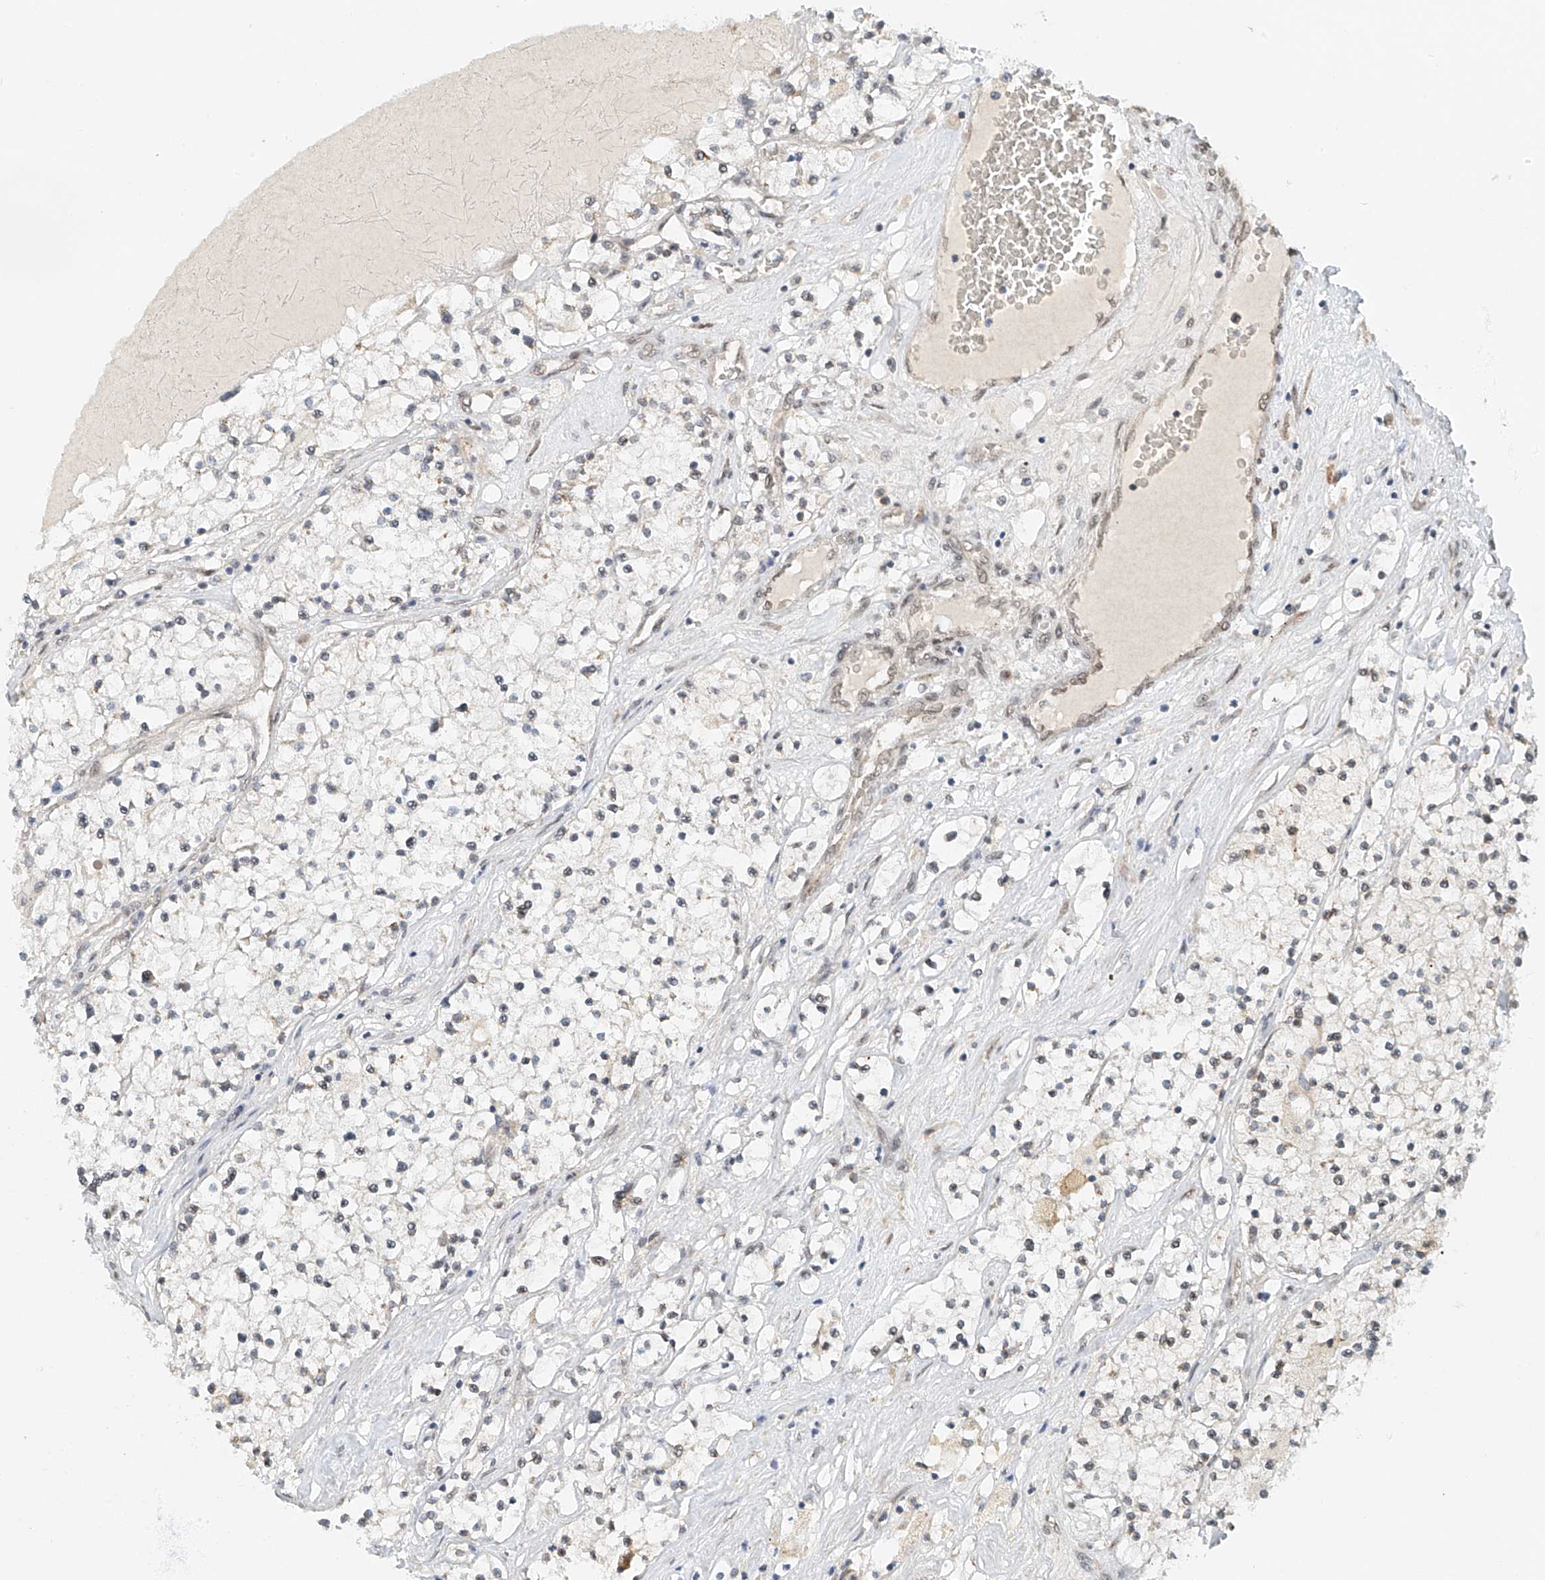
{"staining": {"intensity": "negative", "quantity": "none", "location": "none"}, "tissue": "renal cancer", "cell_type": "Tumor cells", "image_type": "cancer", "snomed": [{"axis": "morphology", "description": "Normal tissue, NOS"}, {"axis": "morphology", "description": "Adenocarcinoma, NOS"}, {"axis": "topography", "description": "Kidney"}], "caption": "Histopathology image shows no protein expression in tumor cells of renal cancer tissue.", "gene": "STARD9", "patient": {"sex": "male", "age": 68}}